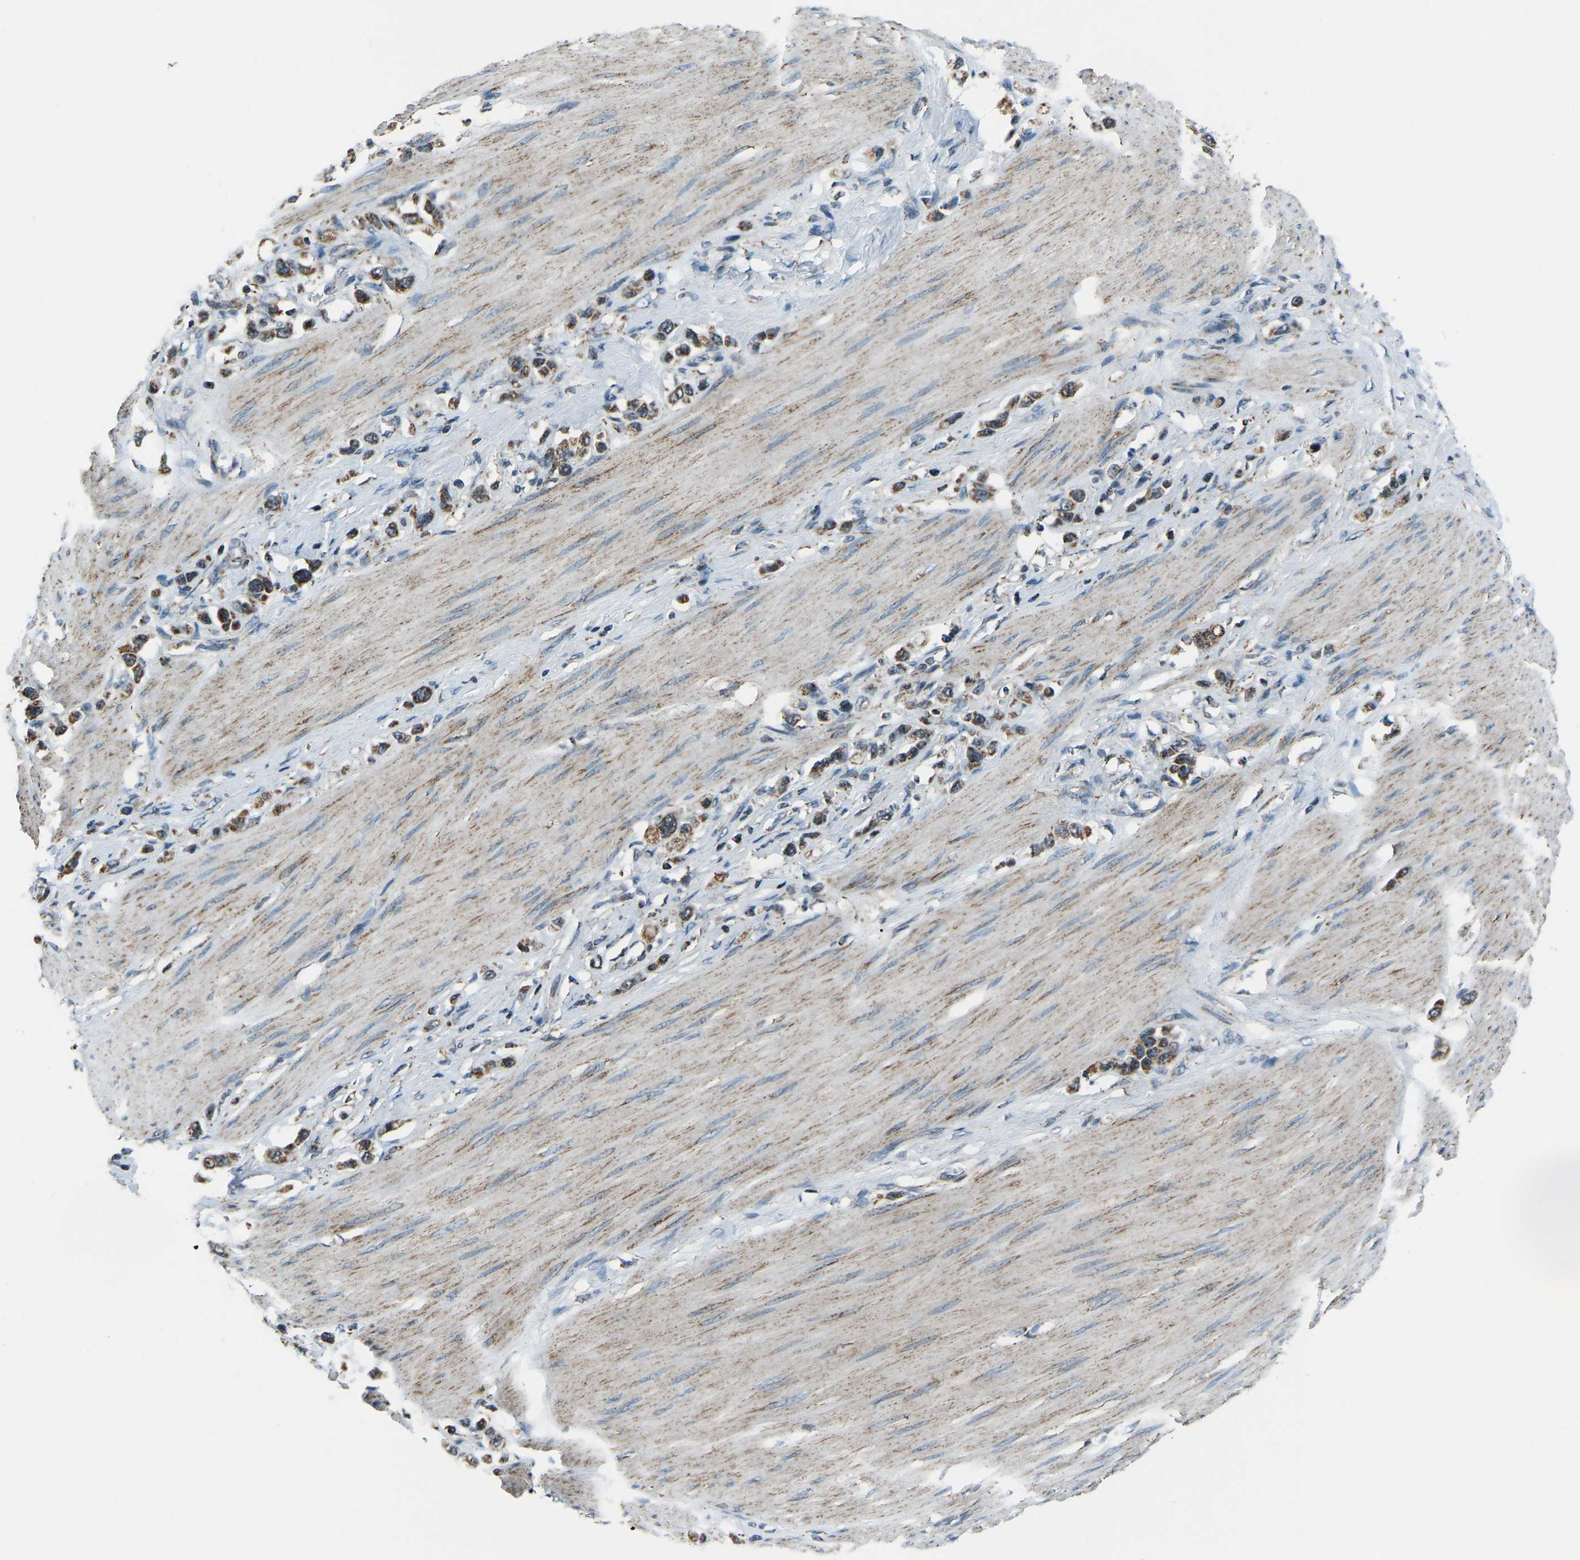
{"staining": {"intensity": "moderate", "quantity": ">75%", "location": "cytoplasmic/membranous"}, "tissue": "stomach cancer", "cell_type": "Tumor cells", "image_type": "cancer", "snomed": [{"axis": "morphology", "description": "Adenocarcinoma, NOS"}, {"axis": "topography", "description": "Stomach"}], "caption": "An IHC histopathology image of neoplastic tissue is shown. Protein staining in brown shows moderate cytoplasmic/membranous positivity in stomach adenocarcinoma within tumor cells.", "gene": "RBM33", "patient": {"sex": "female", "age": 65}}